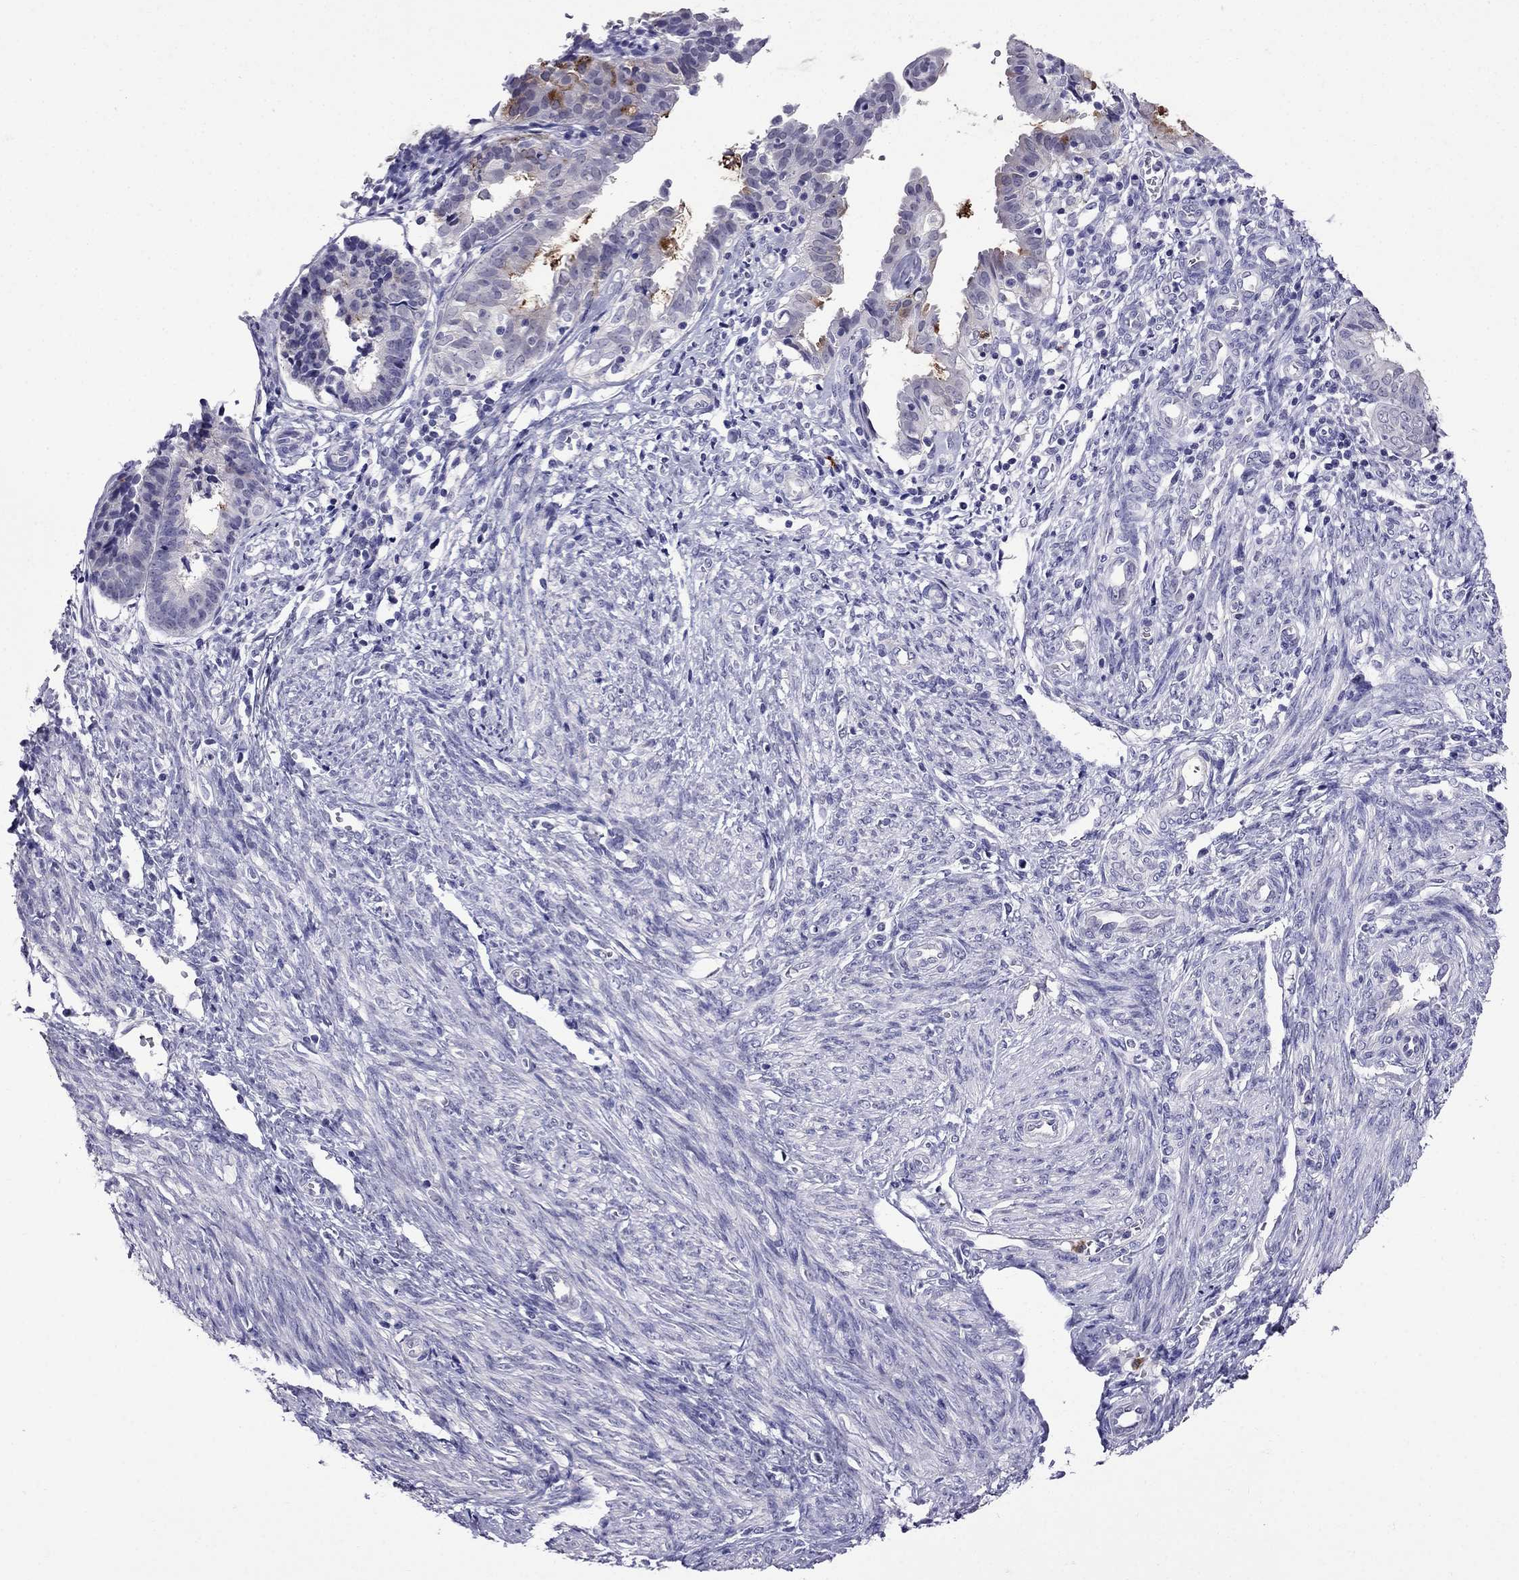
{"staining": {"intensity": "negative", "quantity": "none", "location": "none"}, "tissue": "endometrial cancer", "cell_type": "Tumor cells", "image_type": "cancer", "snomed": [{"axis": "morphology", "description": "Adenocarcinoma, NOS"}, {"axis": "topography", "description": "Endometrium"}], "caption": "Endometrial cancer (adenocarcinoma) was stained to show a protein in brown. There is no significant staining in tumor cells.", "gene": "OLFM4", "patient": {"sex": "female", "age": 68}}